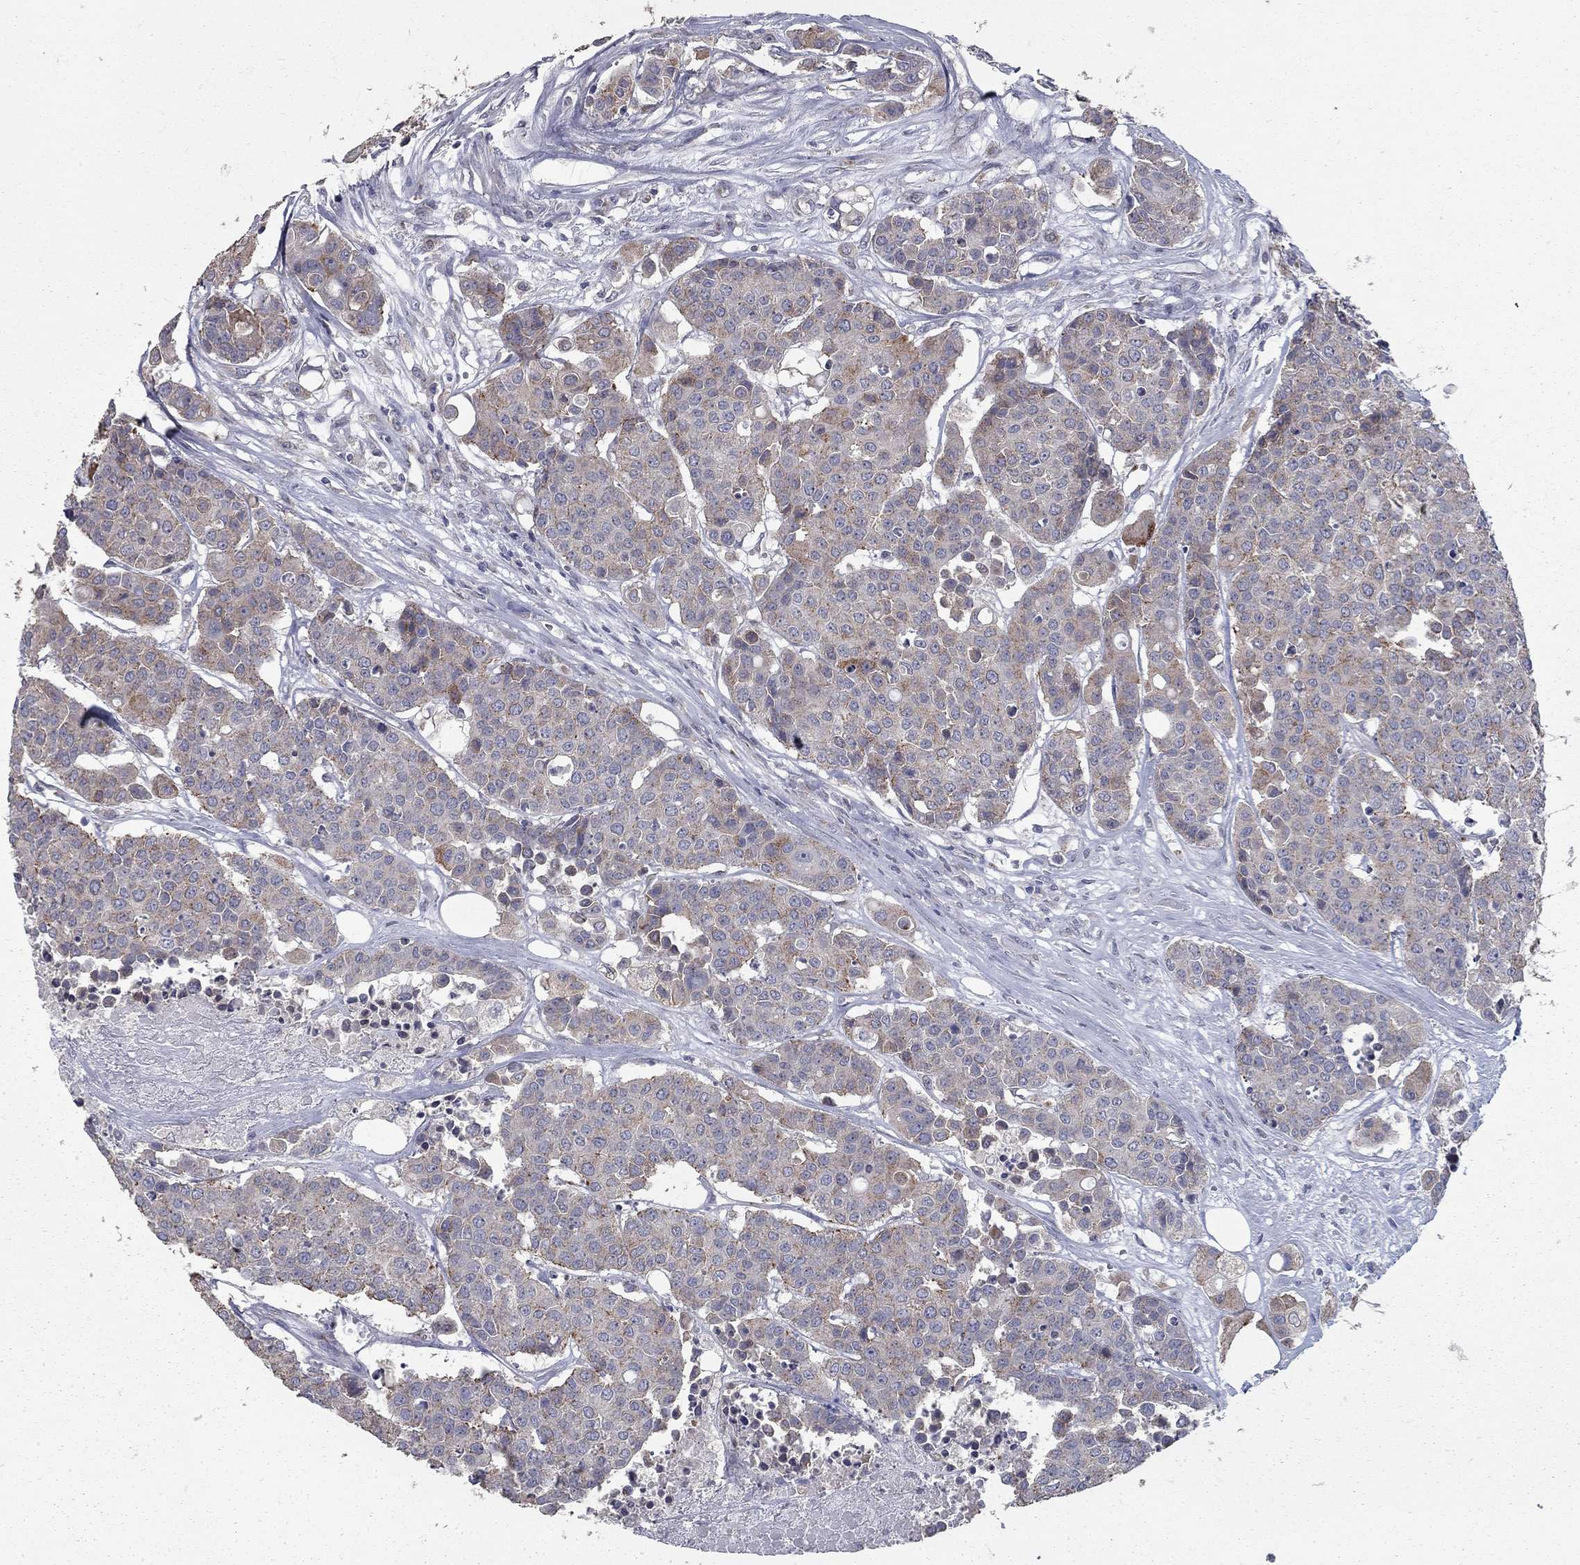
{"staining": {"intensity": "weak", "quantity": ">75%", "location": "cytoplasmic/membranous"}, "tissue": "carcinoid", "cell_type": "Tumor cells", "image_type": "cancer", "snomed": [{"axis": "morphology", "description": "Carcinoid, malignant, NOS"}, {"axis": "topography", "description": "Colon"}], "caption": "Carcinoid was stained to show a protein in brown. There is low levels of weak cytoplasmic/membranous positivity in approximately >75% of tumor cells.", "gene": "KIAA0319L", "patient": {"sex": "male", "age": 81}}